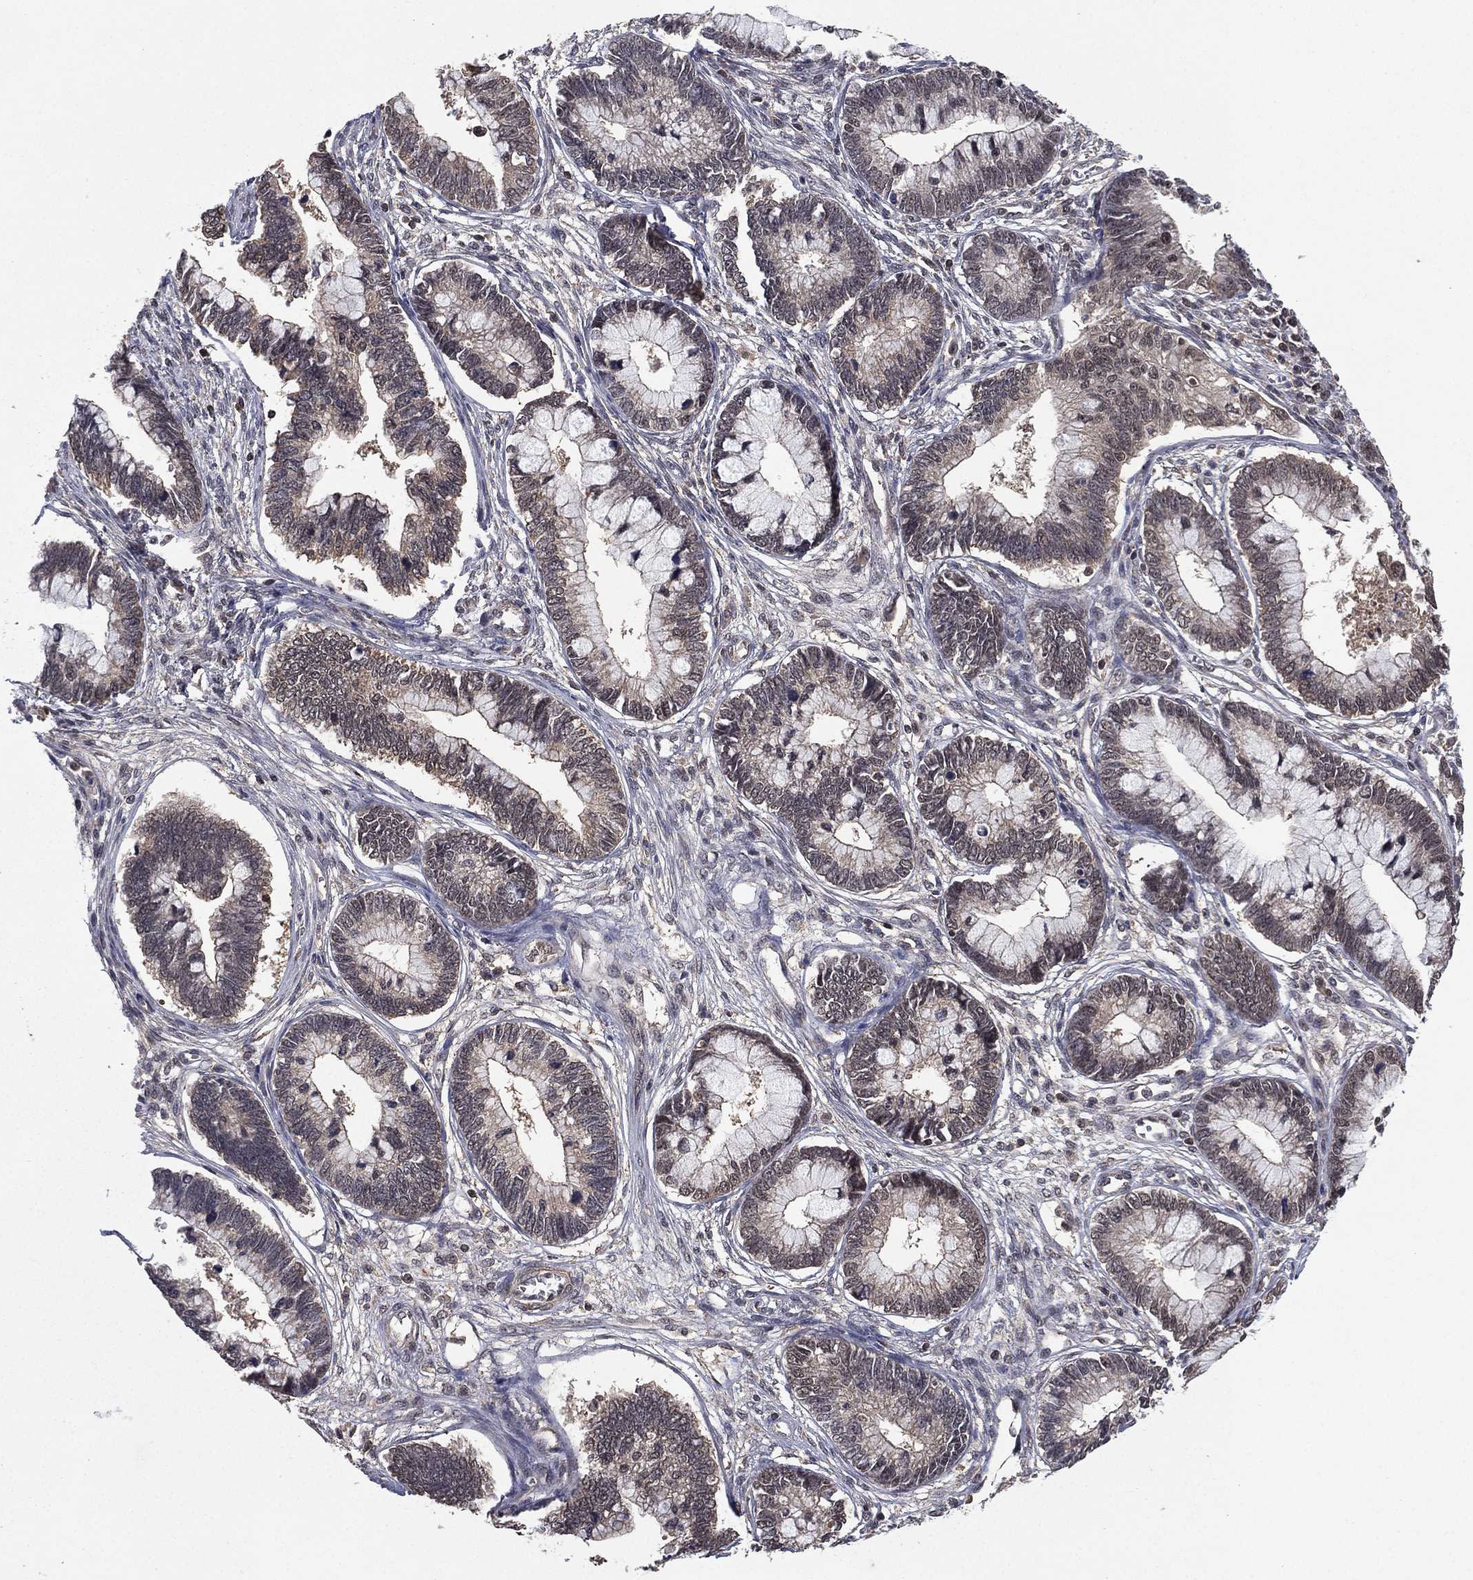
{"staining": {"intensity": "negative", "quantity": "none", "location": "none"}, "tissue": "cervical cancer", "cell_type": "Tumor cells", "image_type": "cancer", "snomed": [{"axis": "morphology", "description": "Adenocarcinoma, NOS"}, {"axis": "topography", "description": "Cervix"}], "caption": "A high-resolution histopathology image shows immunohistochemistry (IHC) staining of cervical cancer, which reveals no significant expression in tumor cells.", "gene": "NELFCD", "patient": {"sex": "female", "age": 44}}